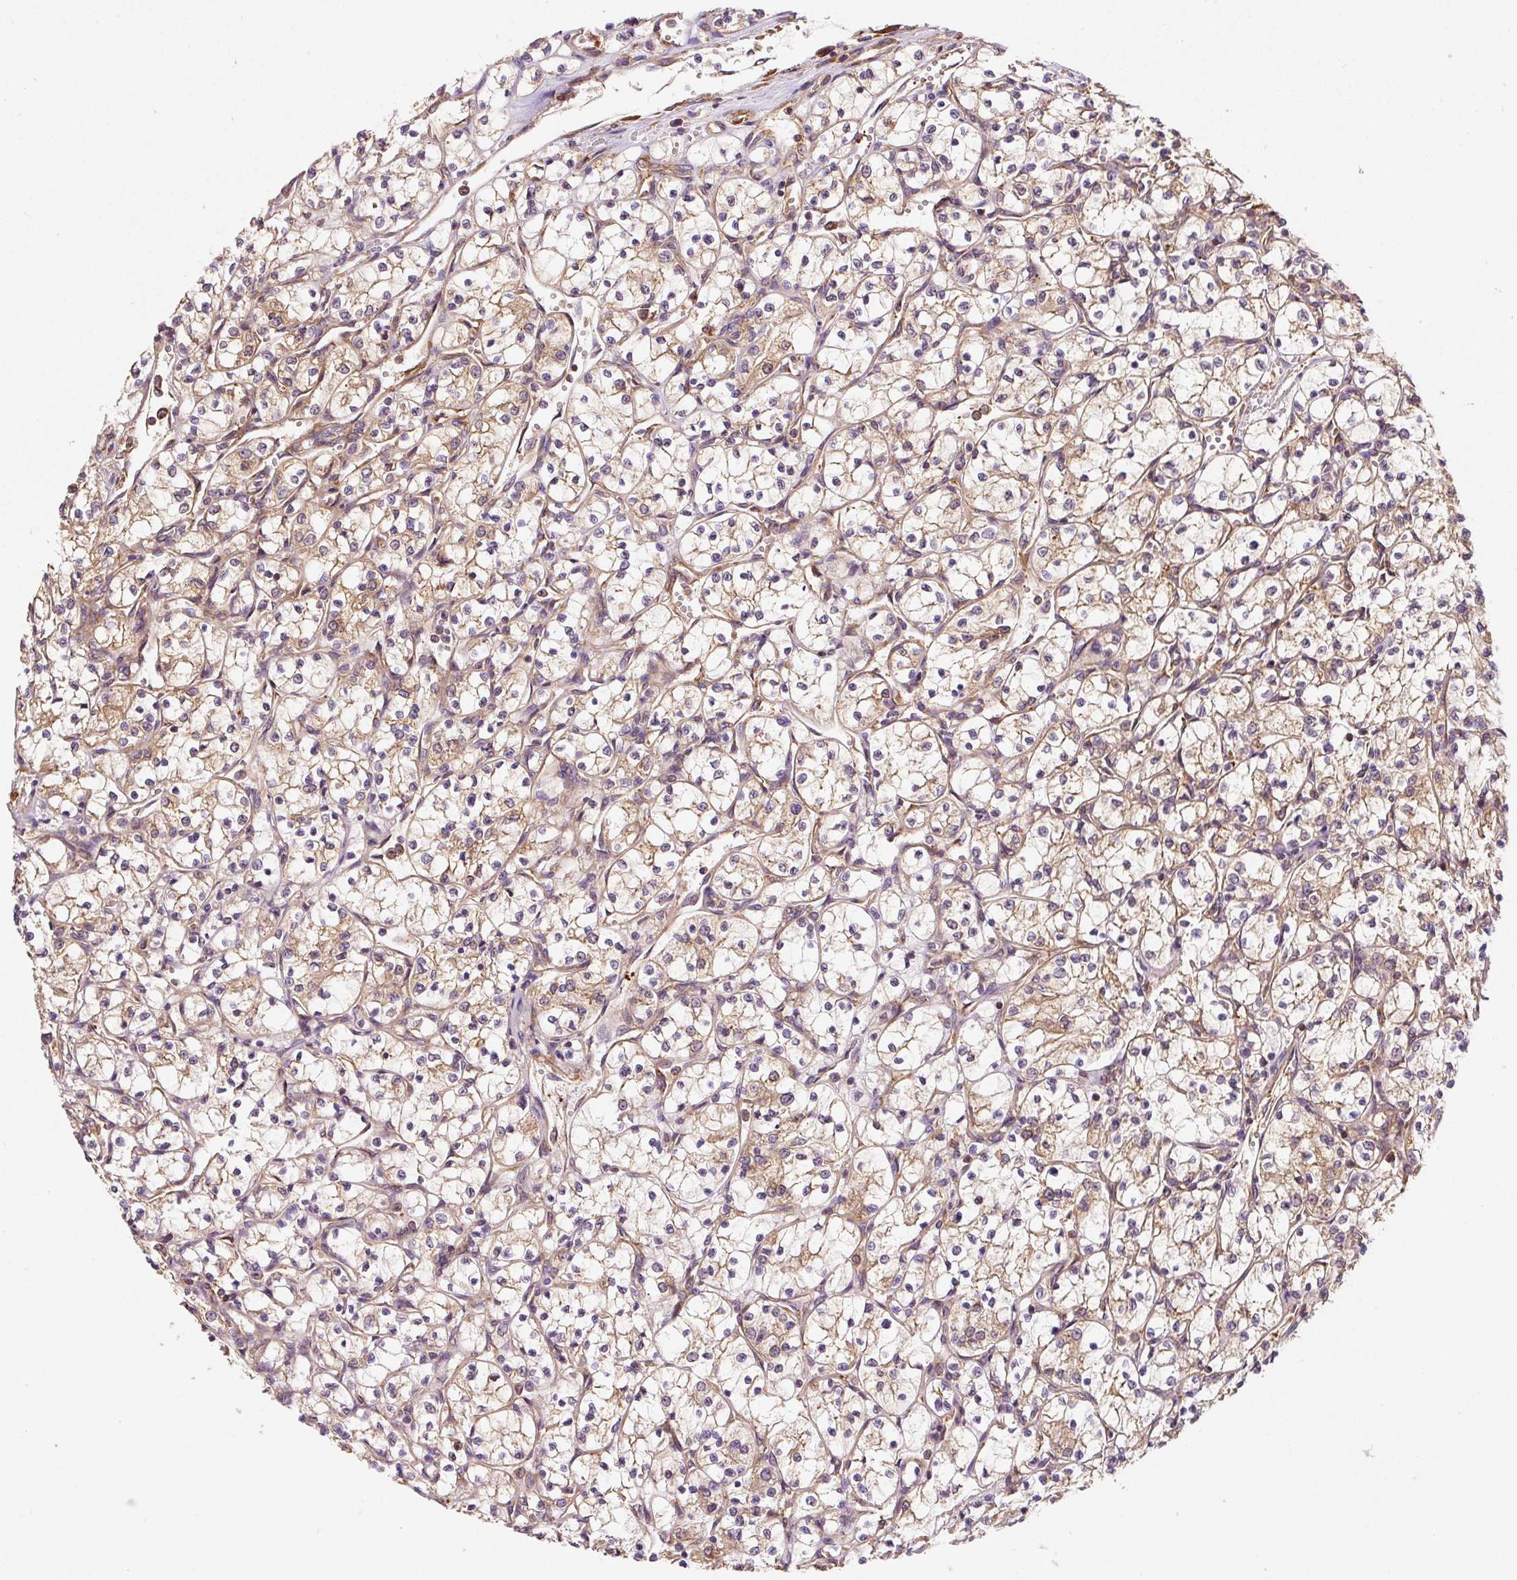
{"staining": {"intensity": "moderate", "quantity": "25%-75%", "location": "cytoplasmic/membranous"}, "tissue": "renal cancer", "cell_type": "Tumor cells", "image_type": "cancer", "snomed": [{"axis": "morphology", "description": "Adenocarcinoma, NOS"}, {"axis": "topography", "description": "Kidney"}], "caption": "This is a histology image of immunohistochemistry (IHC) staining of renal adenocarcinoma, which shows moderate staining in the cytoplasmic/membranous of tumor cells.", "gene": "EIF2S2", "patient": {"sex": "female", "age": 69}}